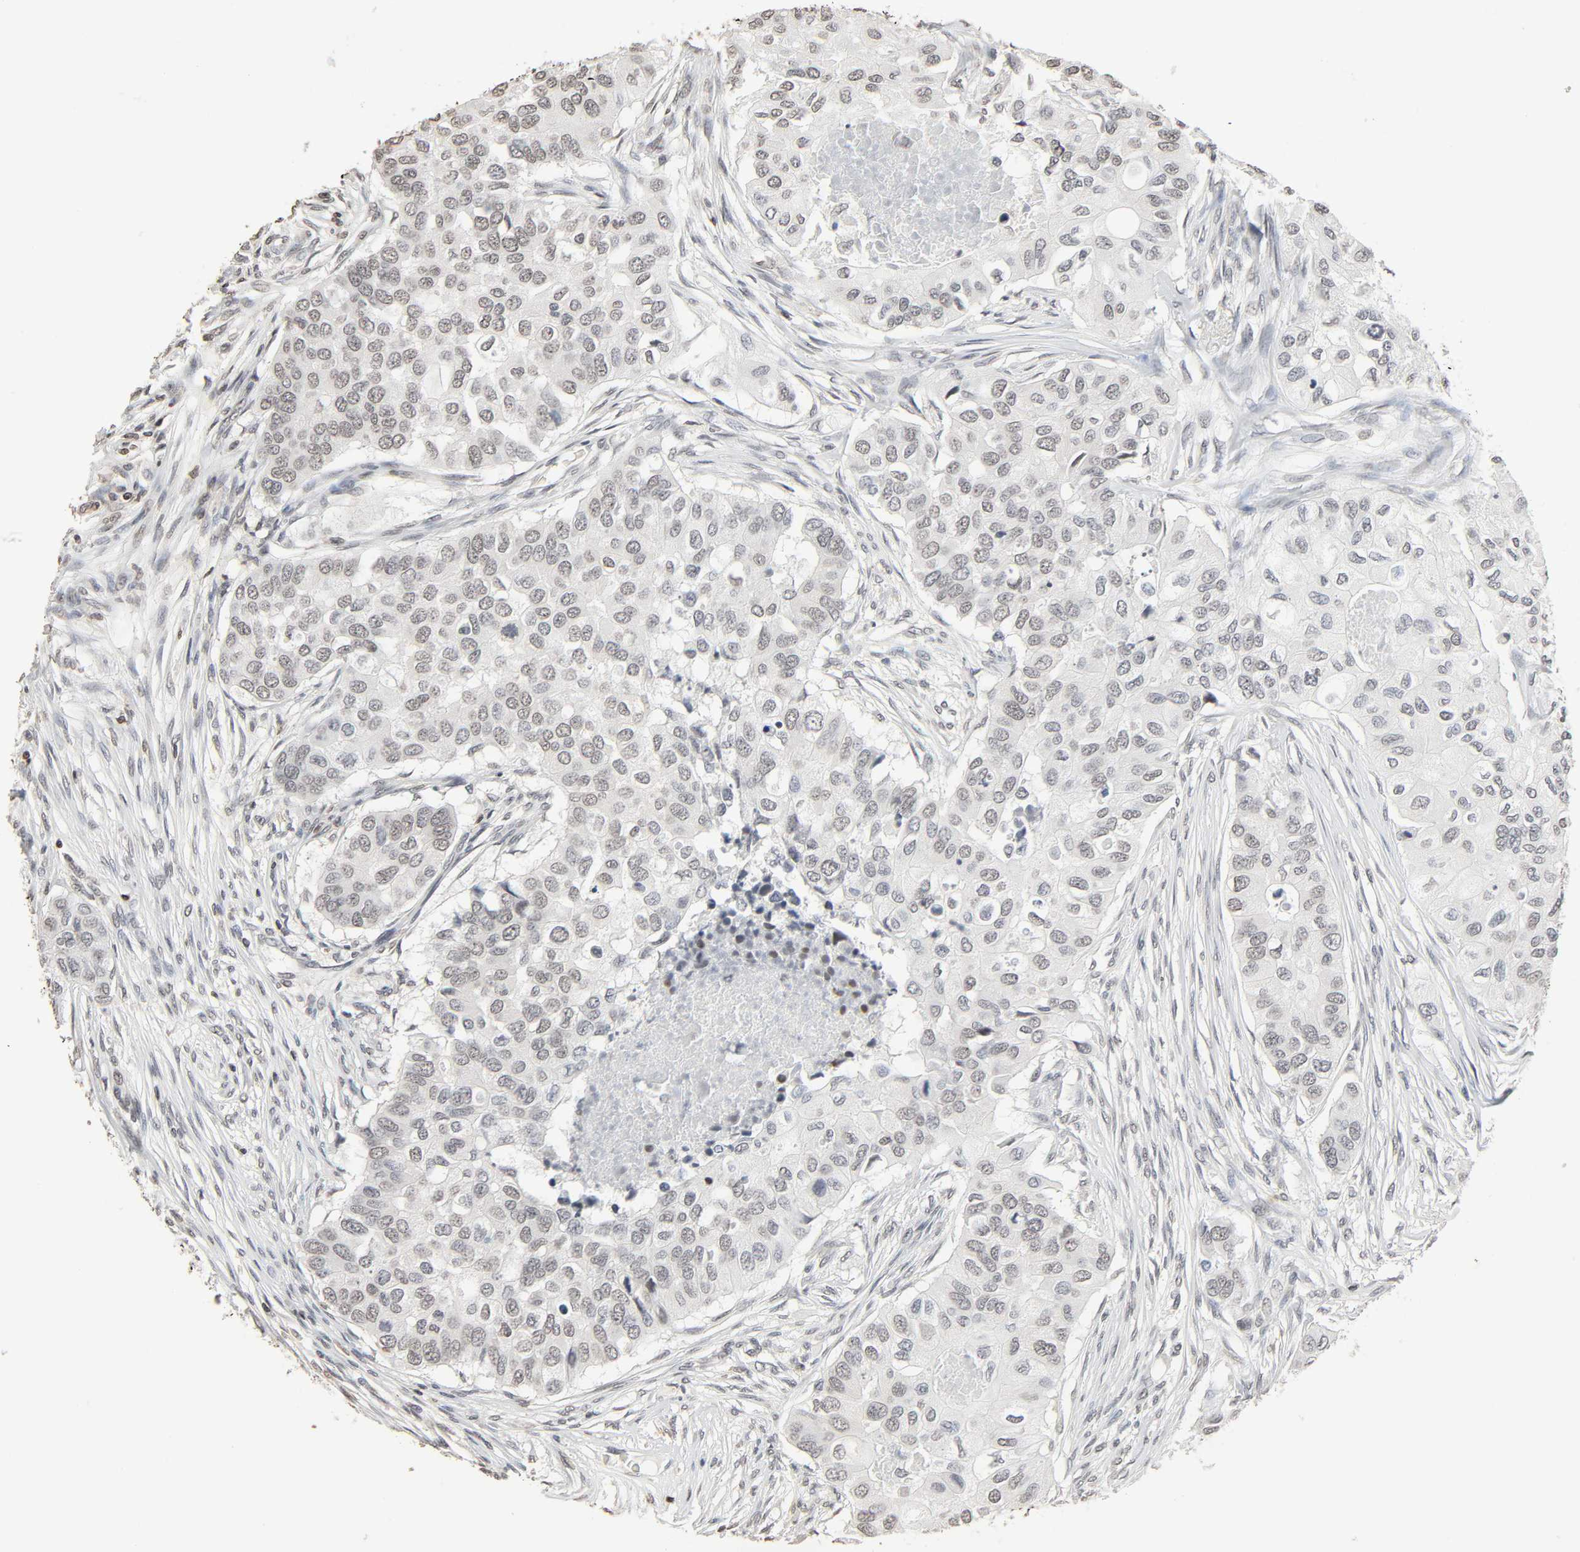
{"staining": {"intensity": "negative", "quantity": "none", "location": "none"}, "tissue": "breast cancer", "cell_type": "Tumor cells", "image_type": "cancer", "snomed": [{"axis": "morphology", "description": "Normal tissue, NOS"}, {"axis": "morphology", "description": "Duct carcinoma"}, {"axis": "topography", "description": "Breast"}], "caption": "Tumor cells show no significant positivity in invasive ductal carcinoma (breast).", "gene": "STK4", "patient": {"sex": "female", "age": 49}}